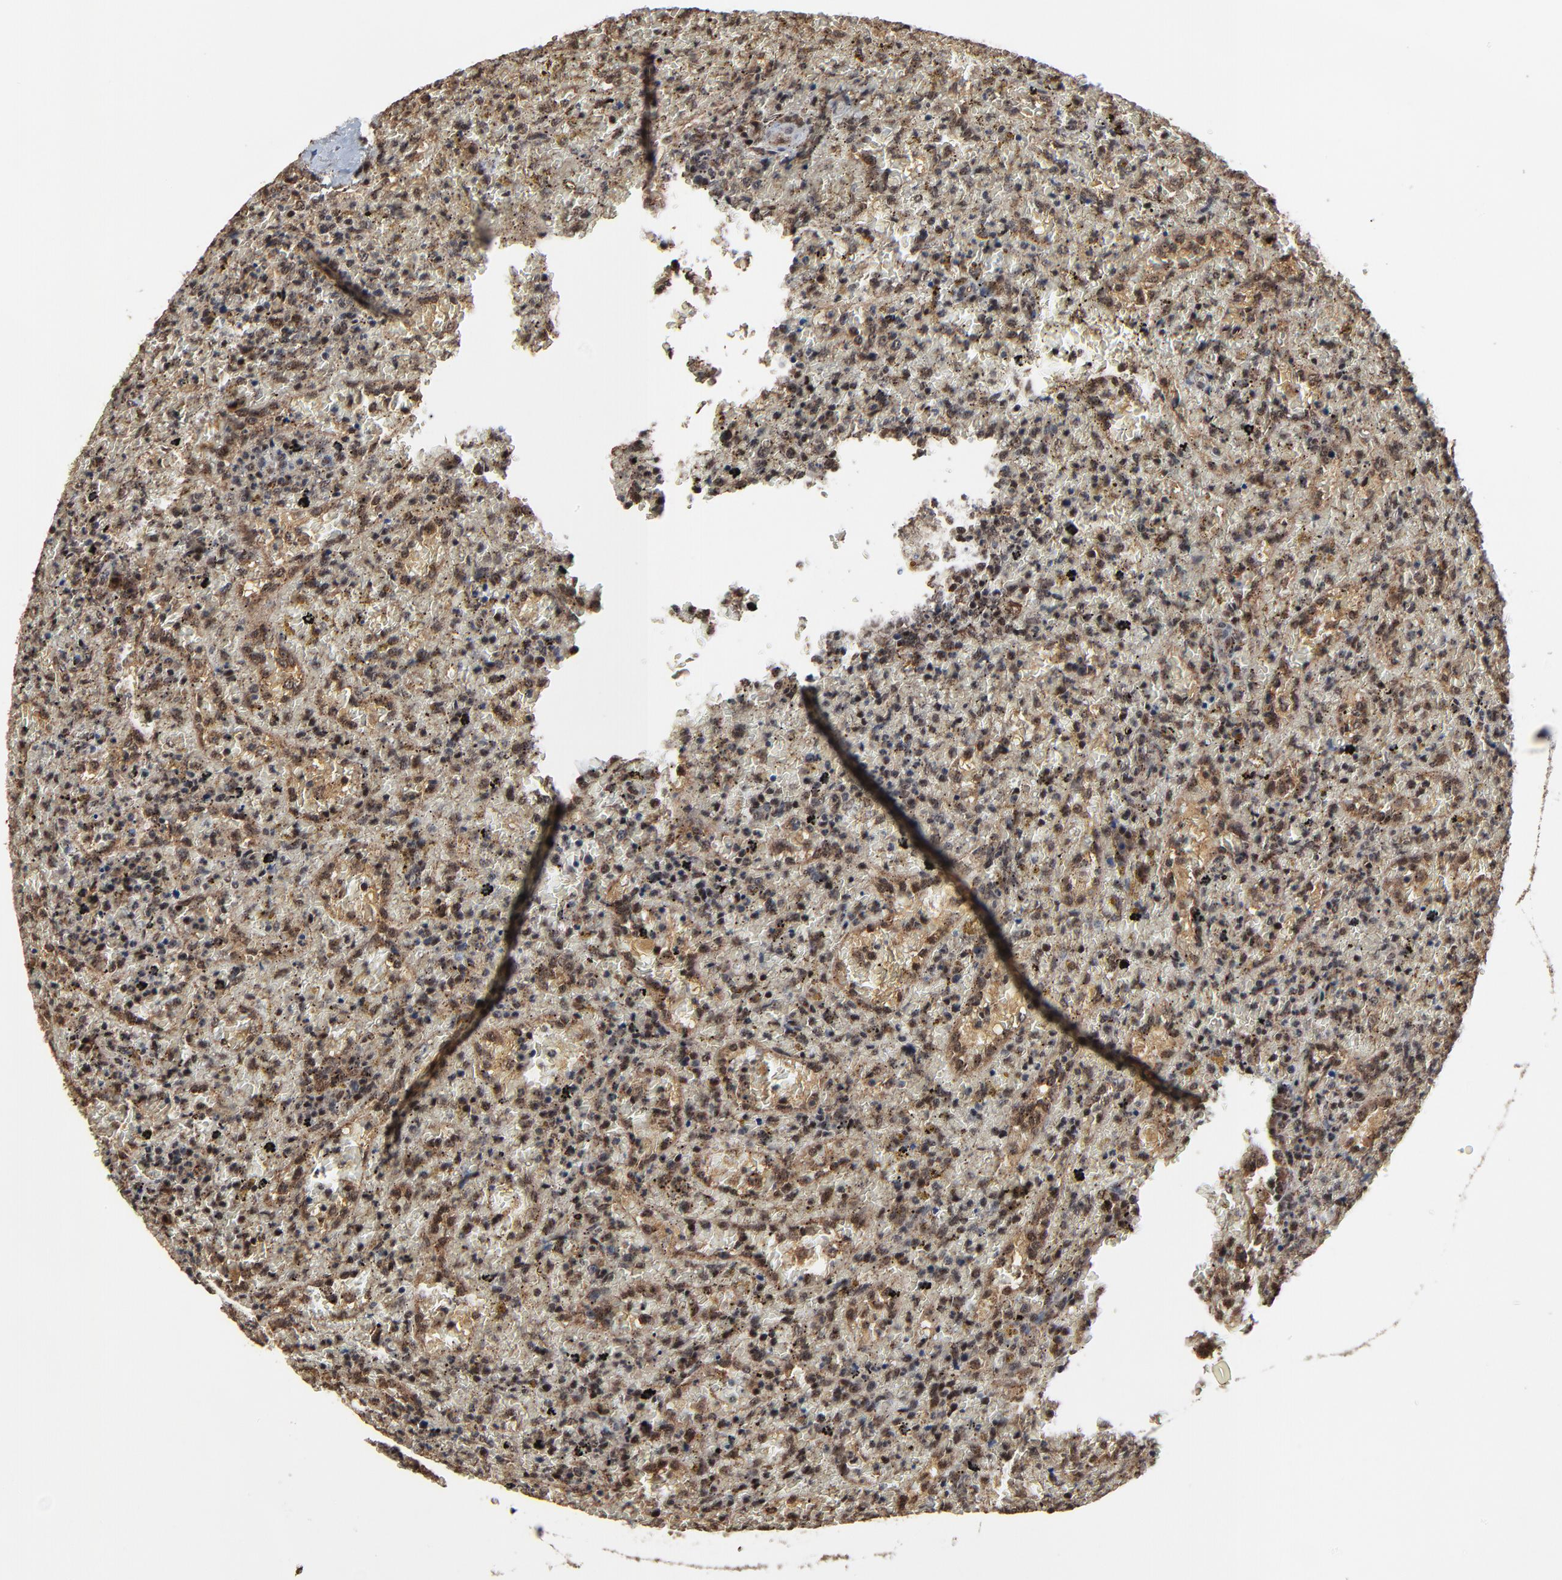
{"staining": {"intensity": "weak", "quantity": "25%-75%", "location": "cytoplasmic/membranous,nuclear"}, "tissue": "lymphoma", "cell_type": "Tumor cells", "image_type": "cancer", "snomed": [{"axis": "morphology", "description": "Malignant lymphoma, non-Hodgkin's type, High grade"}, {"axis": "topography", "description": "Spleen"}, {"axis": "topography", "description": "Lymph node"}], "caption": "The photomicrograph shows staining of lymphoma, revealing weak cytoplasmic/membranous and nuclear protein positivity (brown color) within tumor cells.", "gene": "RHOJ", "patient": {"sex": "female", "age": 70}}